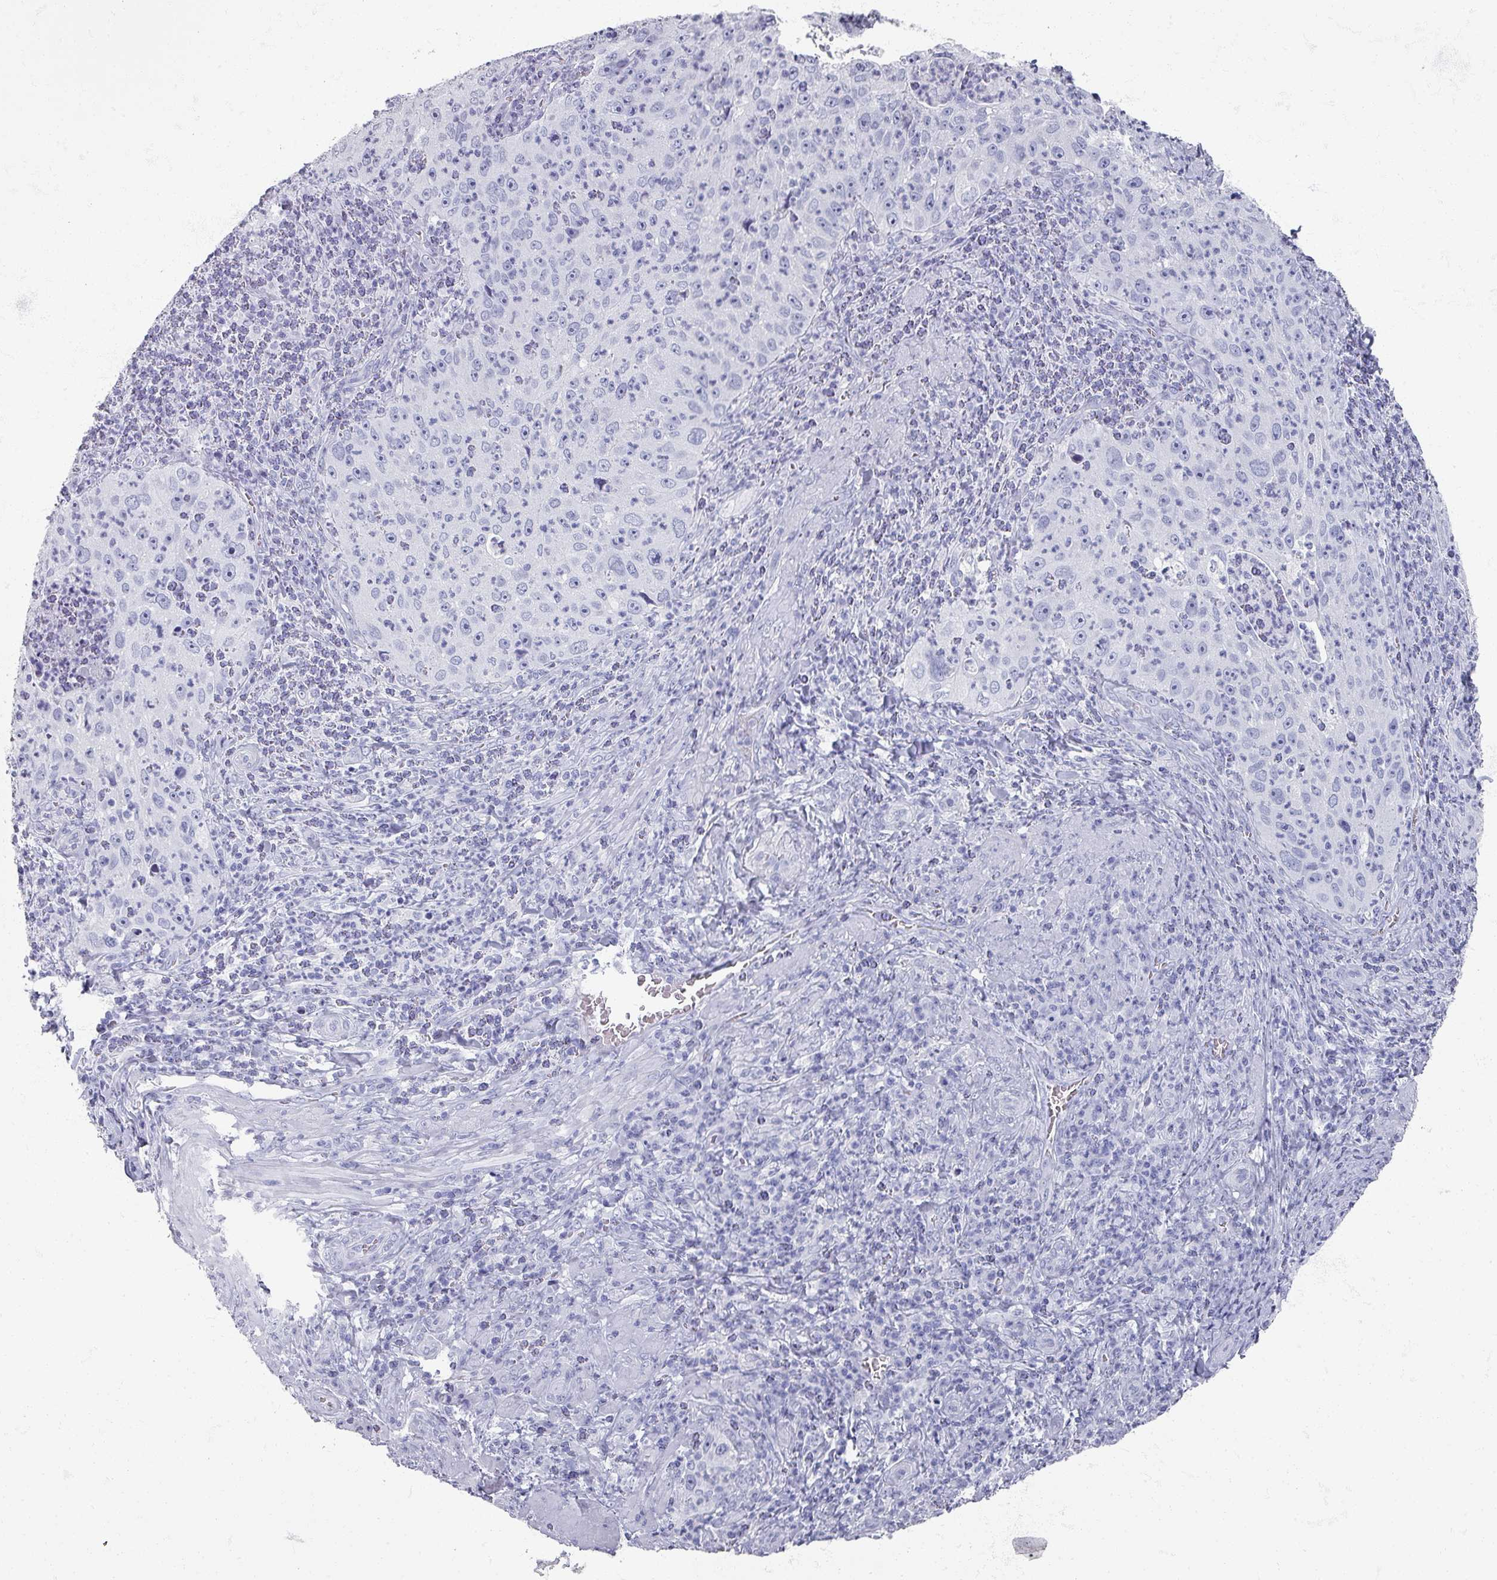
{"staining": {"intensity": "negative", "quantity": "none", "location": "none"}, "tissue": "cervical cancer", "cell_type": "Tumor cells", "image_type": "cancer", "snomed": [{"axis": "morphology", "description": "Squamous cell carcinoma, NOS"}, {"axis": "topography", "description": "Cervix"}], "caption": "A high-resolution histopathology image shows immunohistochemistry staining of squamous cell carcinoma (cervical), which displays no significant expression in tumor cells.", "gene": "OMG", "patient": {"sex": "female", "age": 30}}